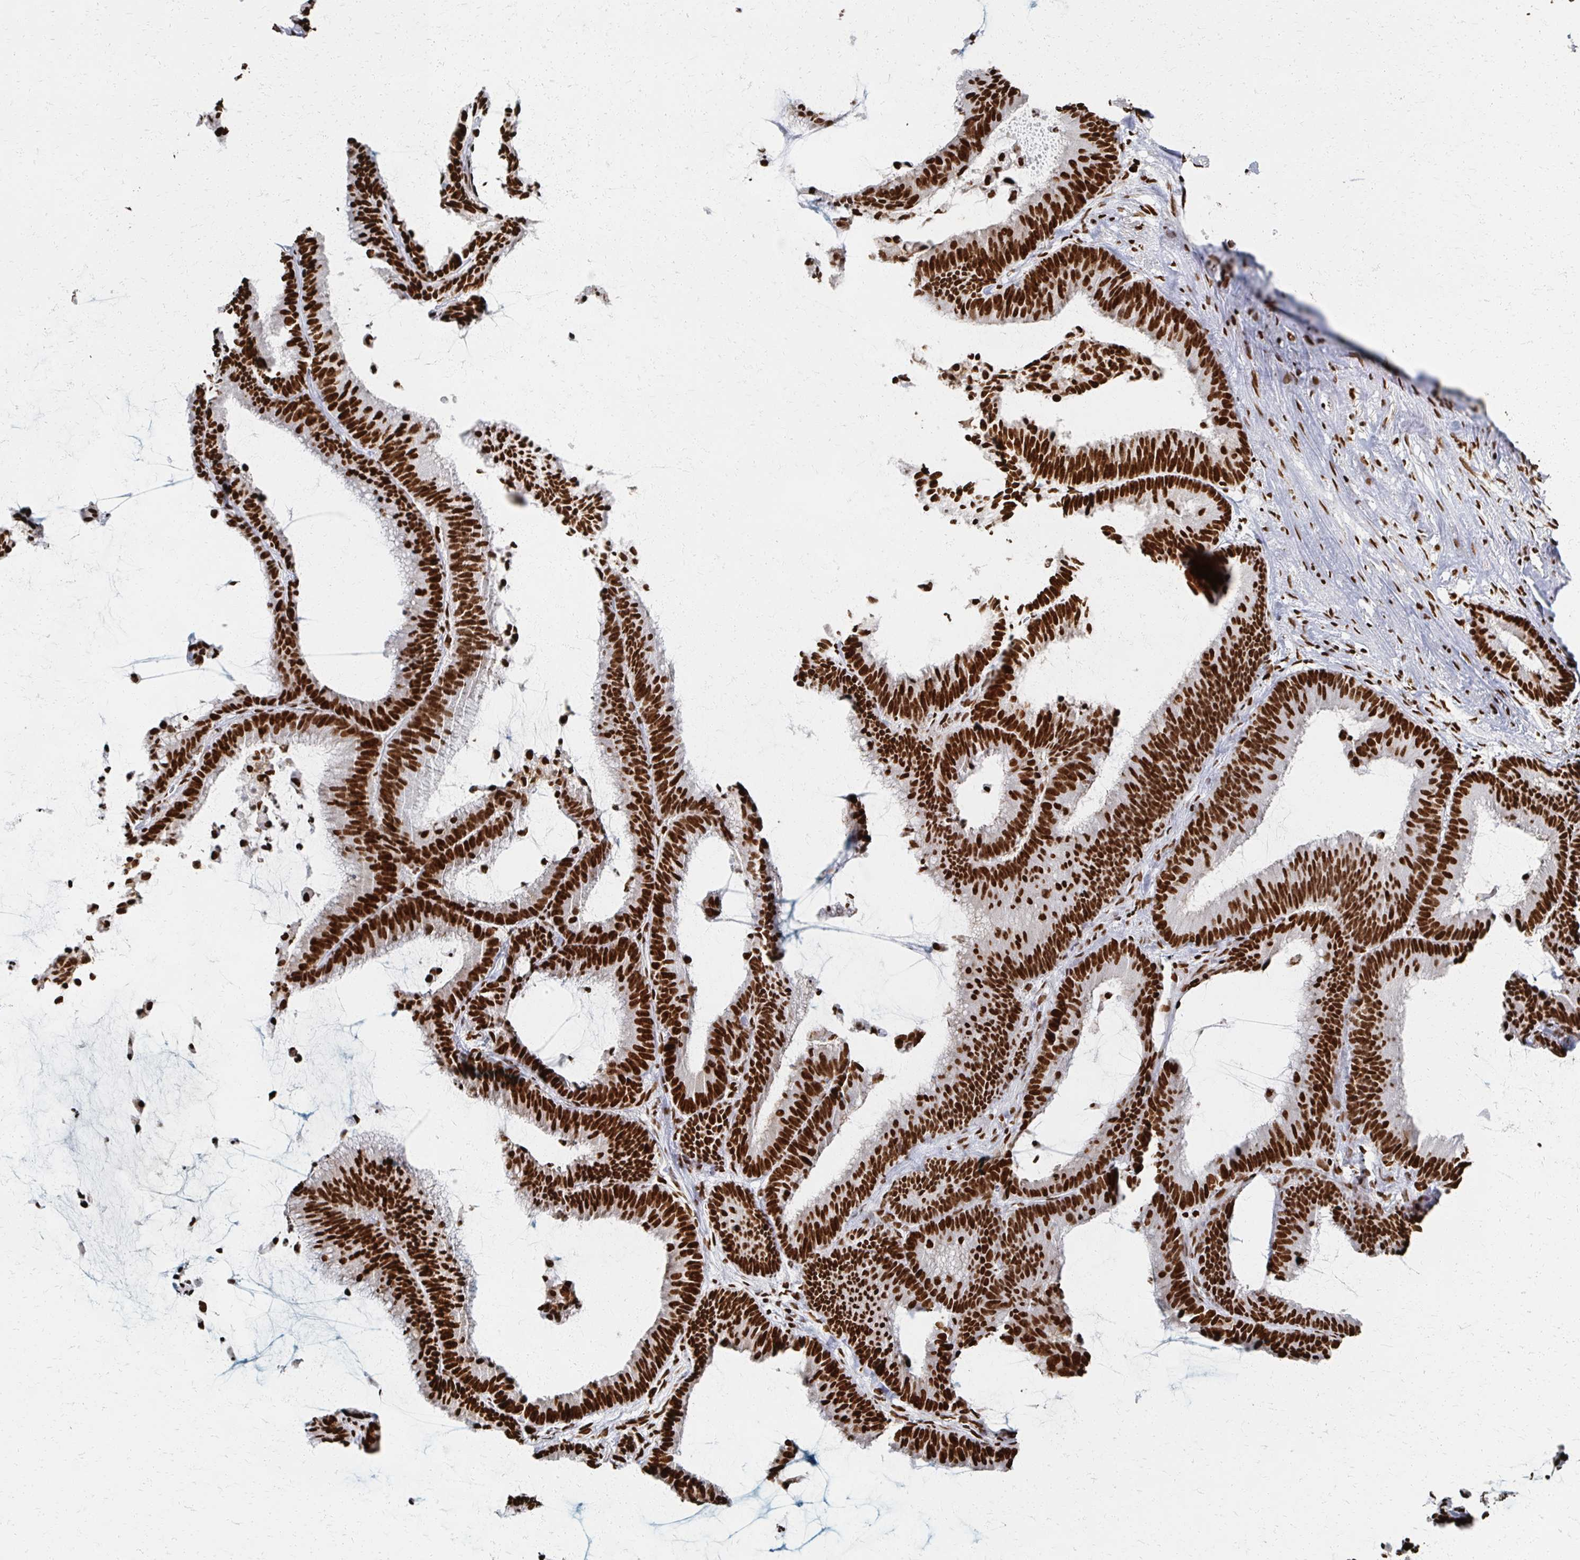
{"staining": {"intensity": "strong", "quantity": ">75%", "location": "nuclear"}, "tissue": "colorectal cancer", "cell_type": "Tumor cells", "image_type": "cancer", "snomed": [{"axis": "morphology", "description": "Adenocarcinoma, NOS"}, {"axis": "topography", "description": "Colon"}], "caption": "Approximately >75% of tumor cells in human colorectal adenocarcinoma exhibit strong nuclear protein positivity as visualized by brown immunohistochemical staining.", "gene": "RBBP7", "patient": {"sex": "female", "age": 78}}